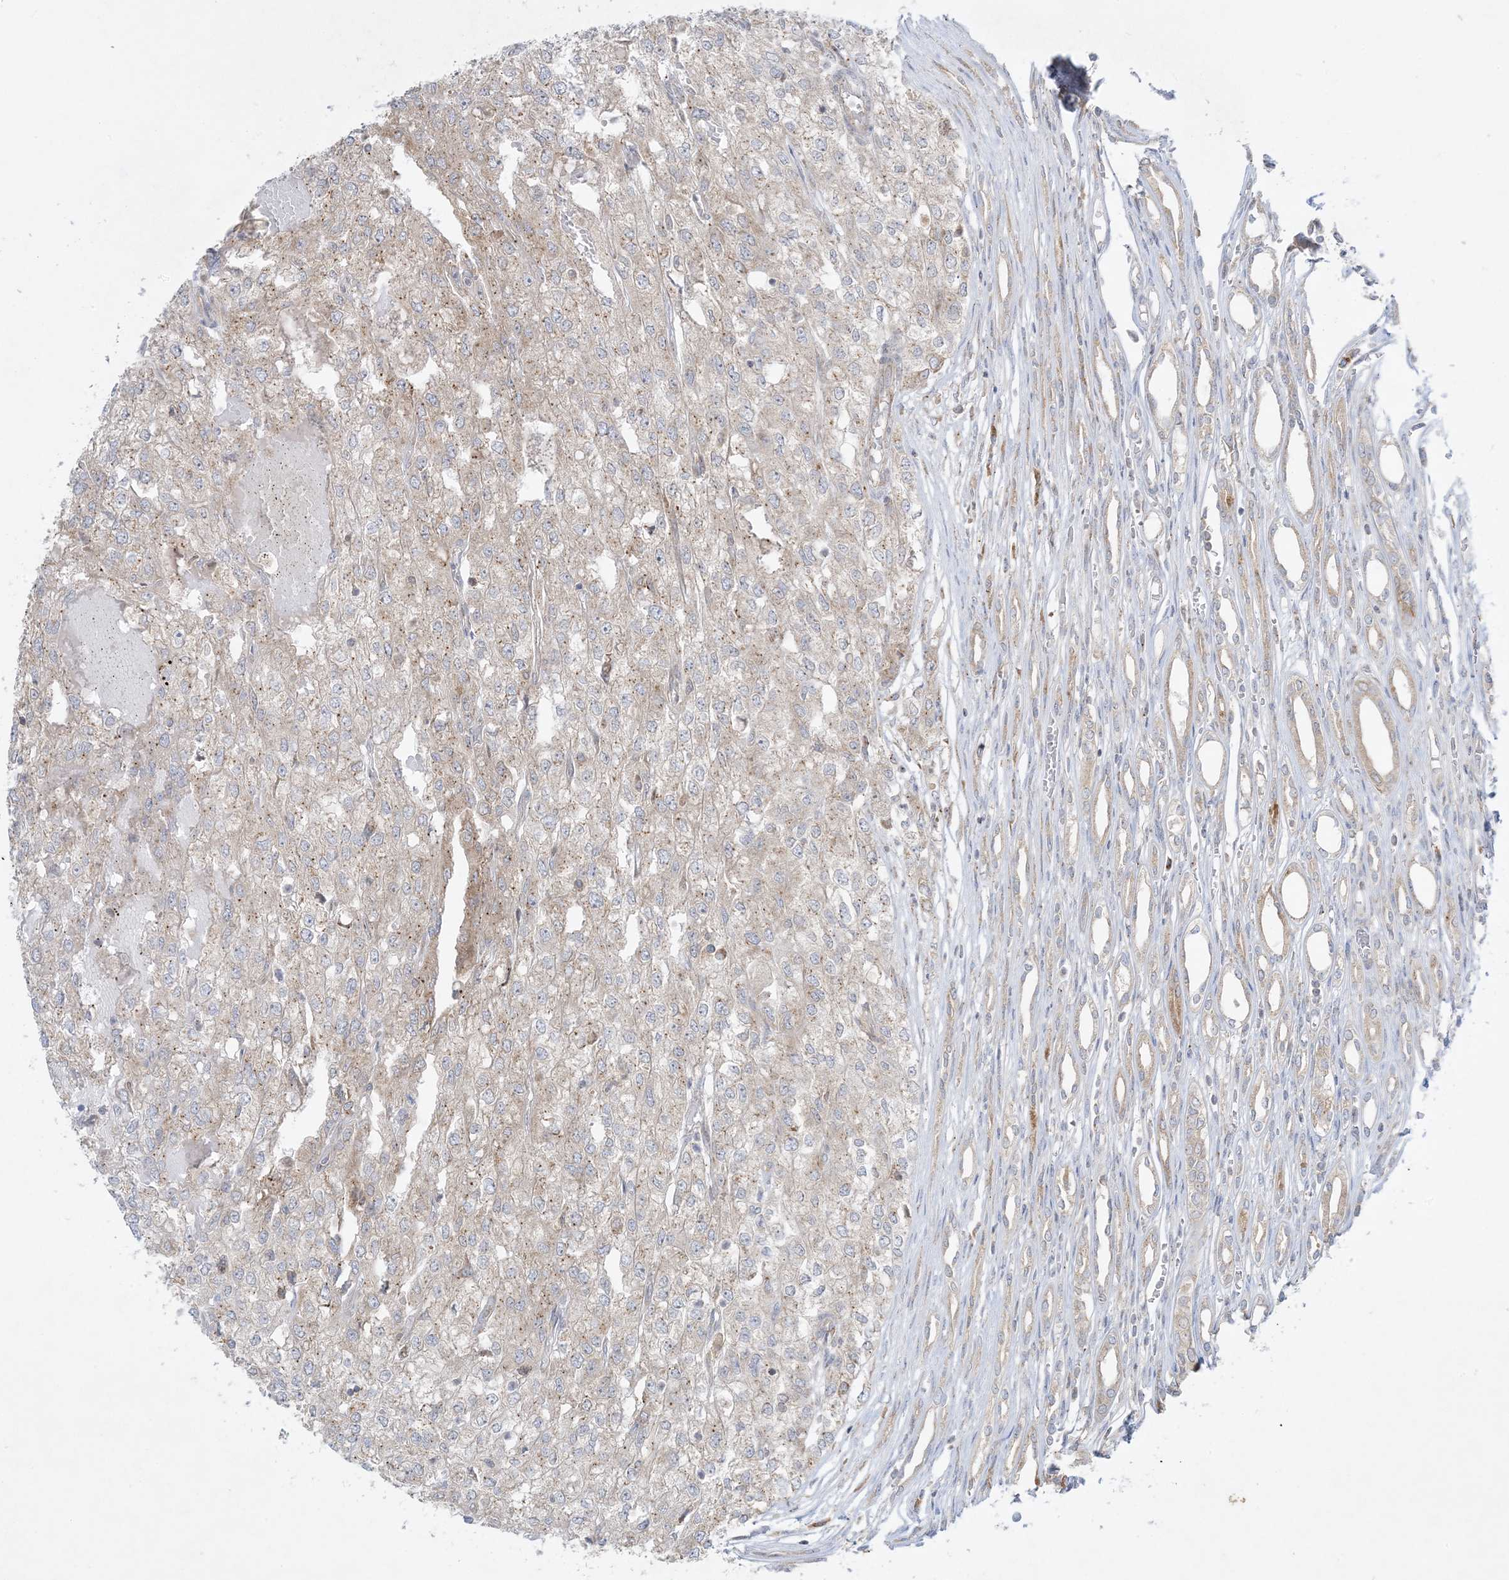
{"staining": {"intensity": "negative", "quantity": "none", "location": "none"}, "tissue": "renal cancer", "cell_type": "Tumor cells", "image_type": "cancer", "snomed": [{"axis": "morphology", "description": "Adenocarcinoma, NOS"}, {"axis": "topography", "description": "Kidney"}], "caption": "This photomicrograph is of renal cancer (adenocarcinoma) stained with IHC to label a protein in brown with the nuclei are counter-stained blue. There is no staining in tumor cells.", "gene": "RPP40", "patient": {"sex": "female", "age": 54}}